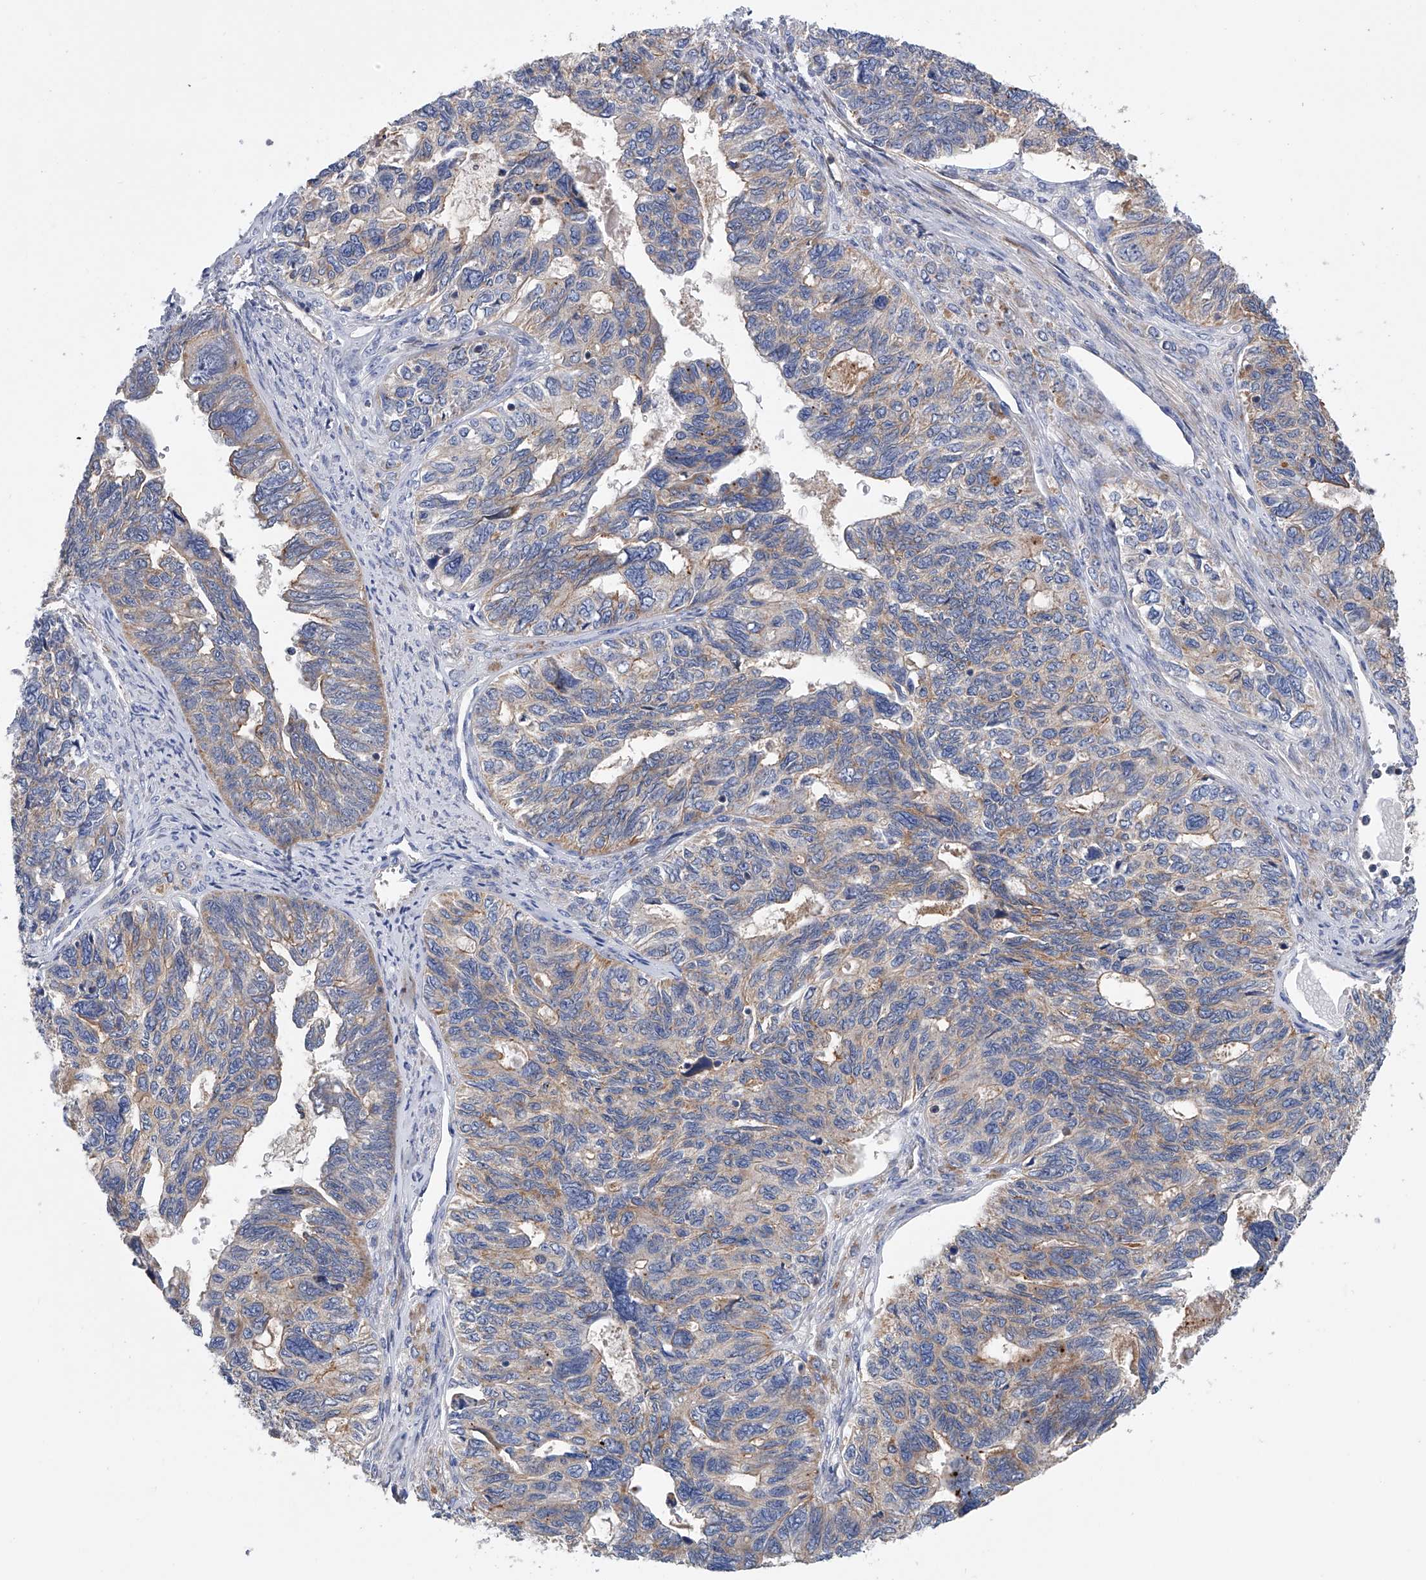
{"staining": {"intensity": "weak", "quantity": "25%-75%", "location": "cytoplasmic/membranous"}, "tissue": "ovarian cancer", "cell_type": "Tumor cells", "image_type": "cancer", "snomed": [{"axis": "morphology", "description": "Cystadenocarcinoma, serous, NOS"}, {"axis": "topography", "description": "Ovary"}], "caption": "DAB (3,3'-diaminobenzidine) immunohistochemical staining of human ovarian serous cystadenocarcinoma exhibits weak cytoplasmic/membranous protein staining in about 25%-75% of tumor cells.", "gene": "MLYCD", "patient": {"sex": "female", "age": 79}}